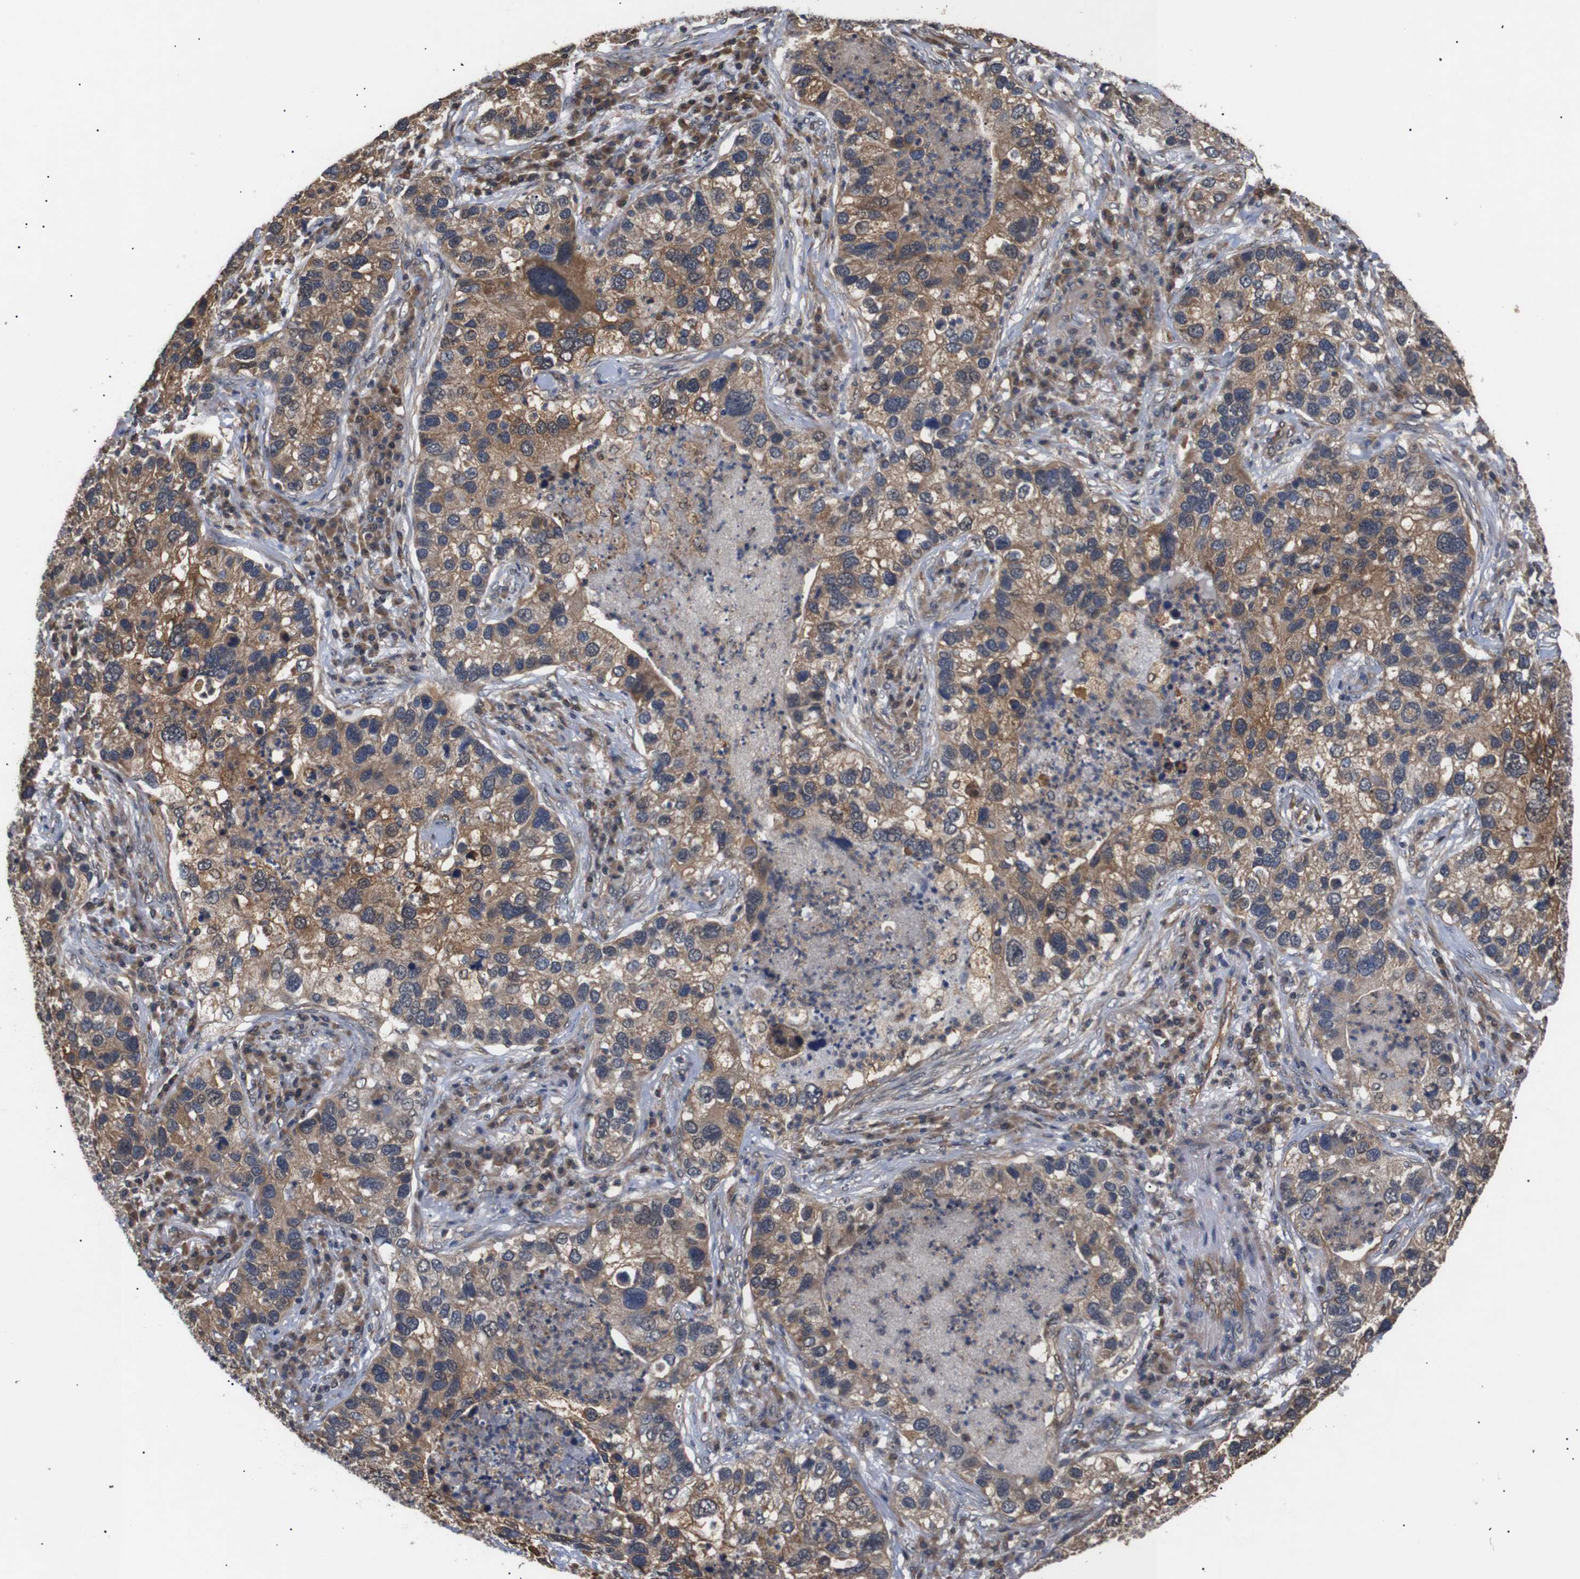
{"staining": {"intensity": "moderate", "quantity": ">75%", "location": "cytoplasmic/membranous"}, "tissue": "lung cancer", "cell_type": "Tumor cells", "image_type": "cancer", "snomed": [{"axis": "morphology", "description": "Normal tissue, NOS"}, {"axis": "morphology", "description": "Adenocarcinoma, NOS"}, {"axis": "topography", "description": "Bronchus"}, {"axis": "topography", "description": "Lung"}], "caption": "Moderate cytoplasmic/membranous positivity is identified in about >75% of tumor cells in adenocarcinoma (lung). The protein of interest is shown in brown color, while the nuclei are stained blue.", "gene": "DDR1", "patient": {"sex": "male", "age": 54}}